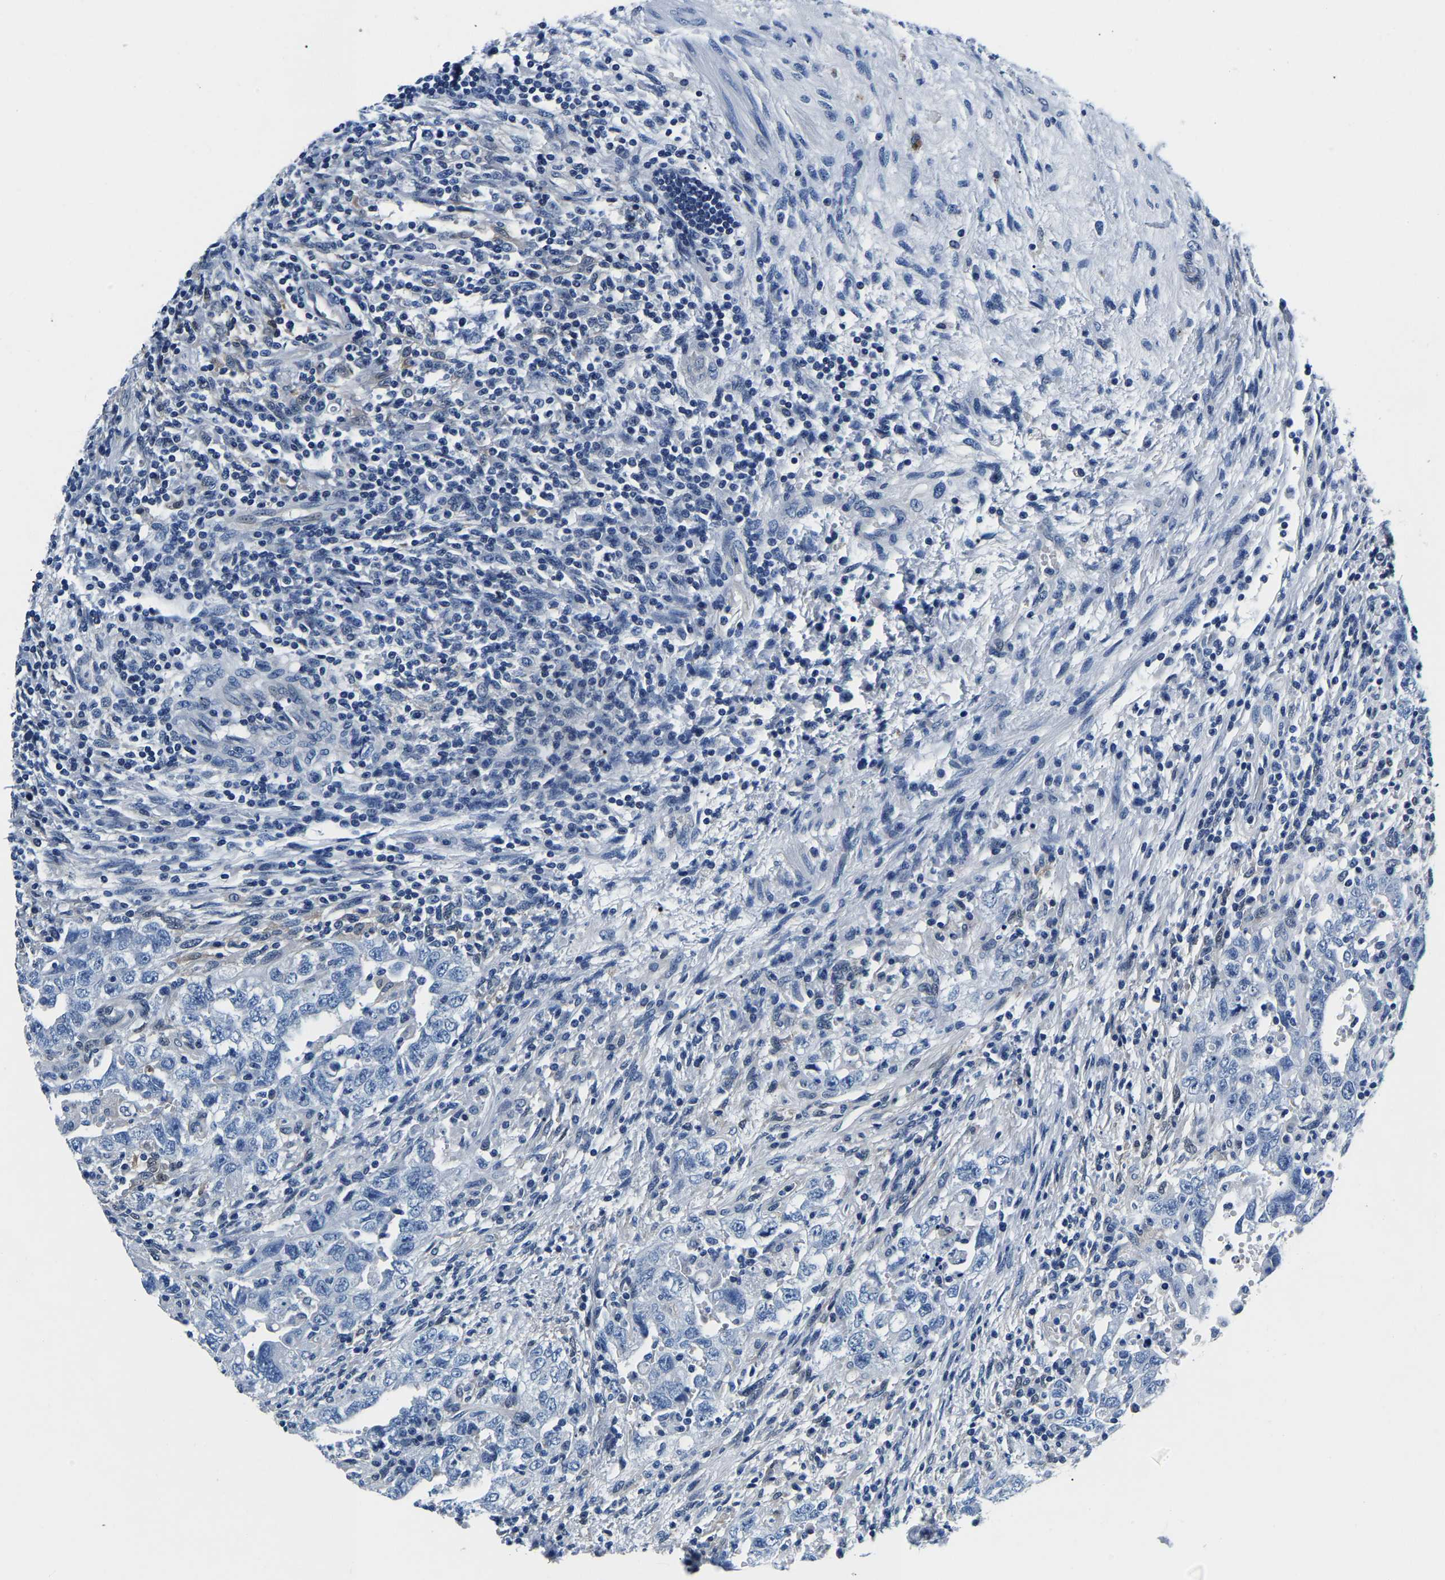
{"staining": {"intensity": "negative", "quantity": "none", "location": "none"}, "tissue": "testis cancer", "cell_type": "Tumor cells", "image_type": "cancer", "snomed": [{"axis": "morphology", "description": "Carcinoma, Embryonal, NOS"}, {"axis": "topography", "description": "Testis"}], "caption": "Protein analysis of embryonal carcinoma (testis) exhibits no significant staining in tumor cells.", "gene": "ACO1", "patient": {"sex": "male", "age": 26}}